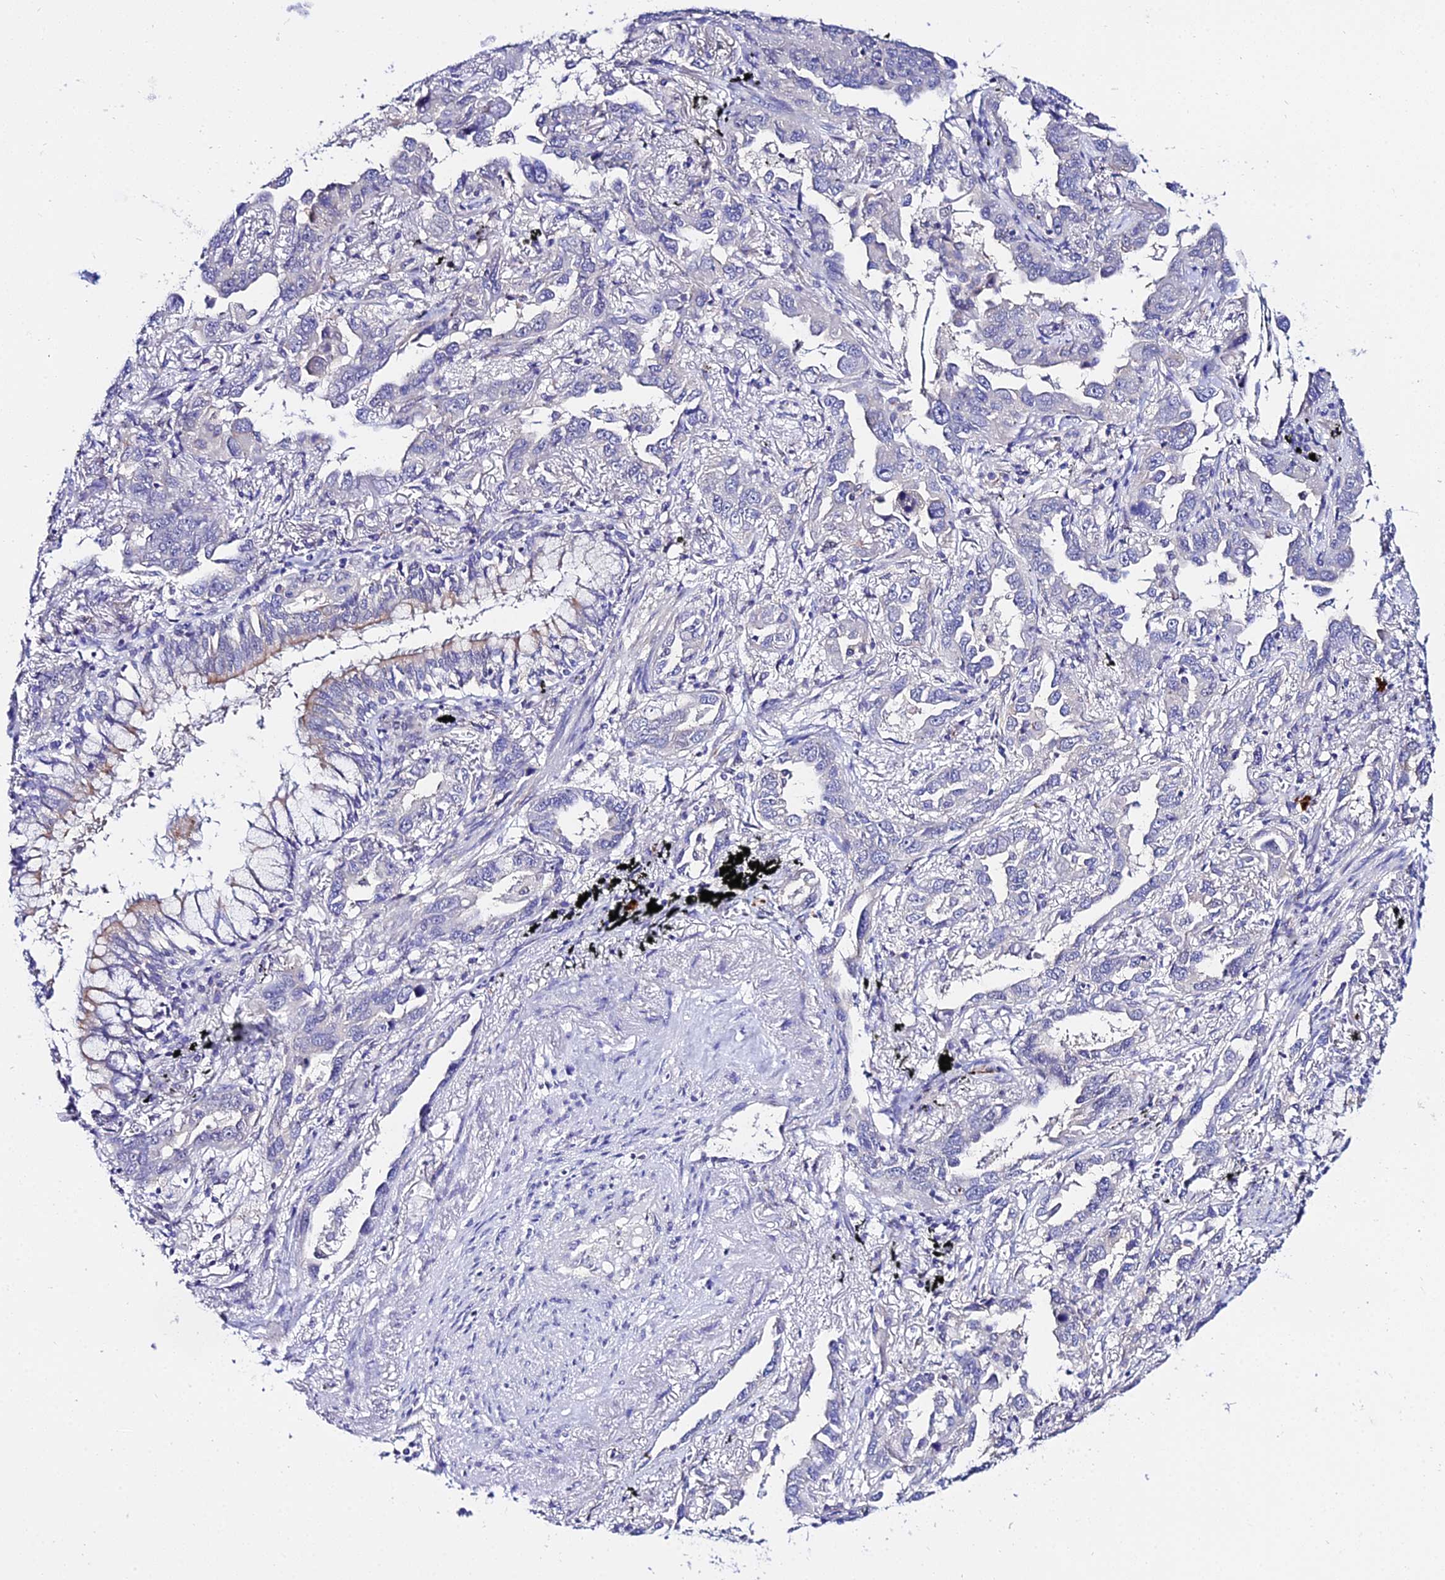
{"staining": {"intensity": "negative", "quantity": "none", "location": "none"}, "tissue": "lung cancer", "cell_type": "Tumor cells", "image_type": "cancer", "snomed": [{"axis": "morphology", "description": "Adenocarcinoma, NOS"}, {"axis": "topography", "description": "Lung"}], "caption": "This is a histopathology image of immunohistochemistry staining of lung cancer (adenocarcinoma), which shows no positivity in tumor cells.", "gene": "ATG16L2", "patient": {"sex": "male", "age": 67}}